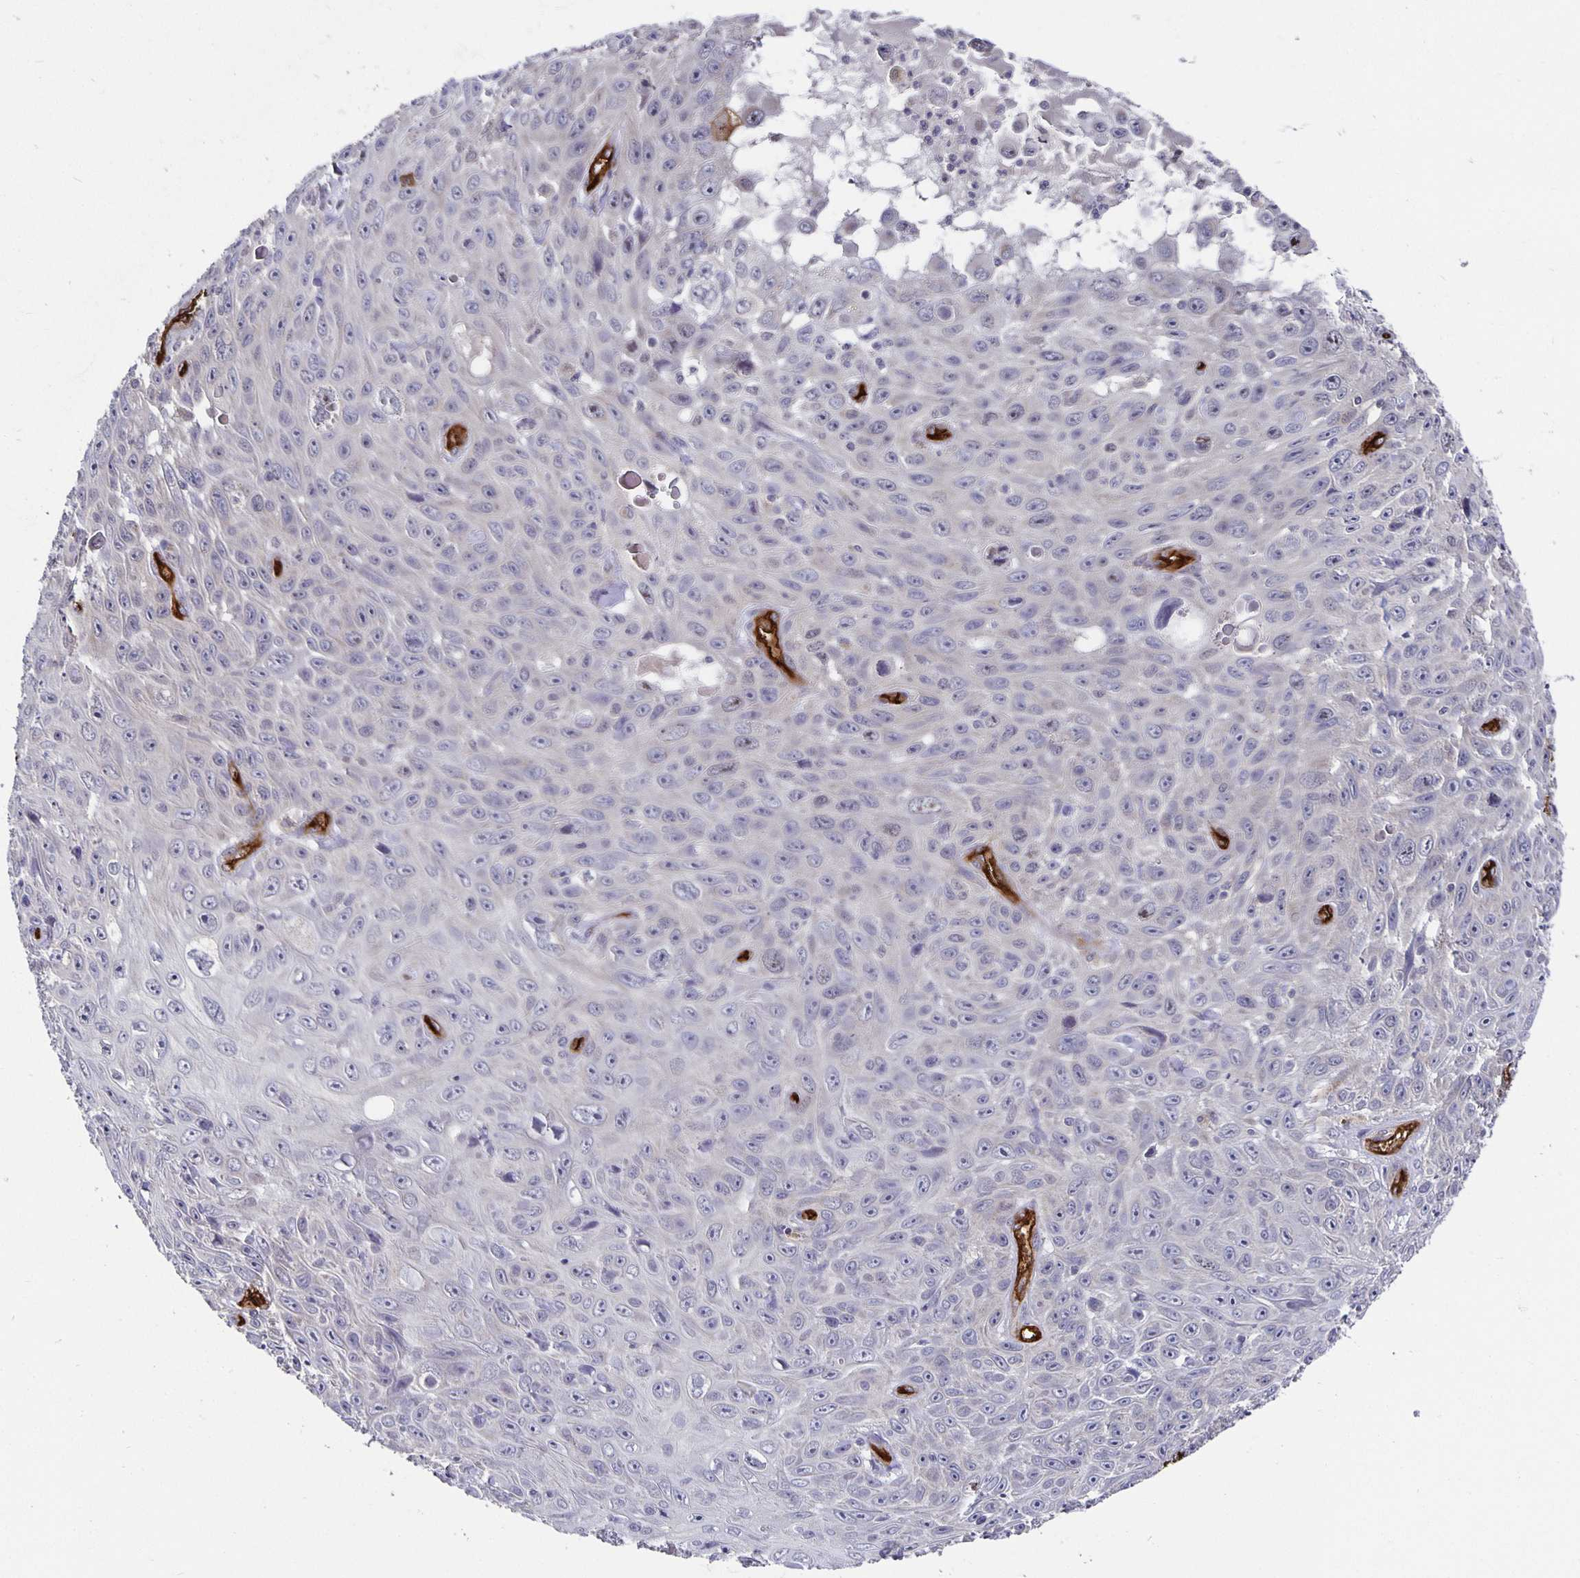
{"staining": {"intensity": "negative", "quantity": "none", "location": "none"}, "tissue": "skin cancer", "cell_type": "Tumor cells", "image_type": "cancer", "snomed": [{"axis": "morphology", "description": "Squamous cell carcinoma, NOS"}, {"axis": "topography", "description": "Skin"}], "caption": "Tumor cells are negative for protein expression in human skin squamous cell carcinoma.", "gene": "PODXL", "patient": {"sex": "male", "age": 82}}